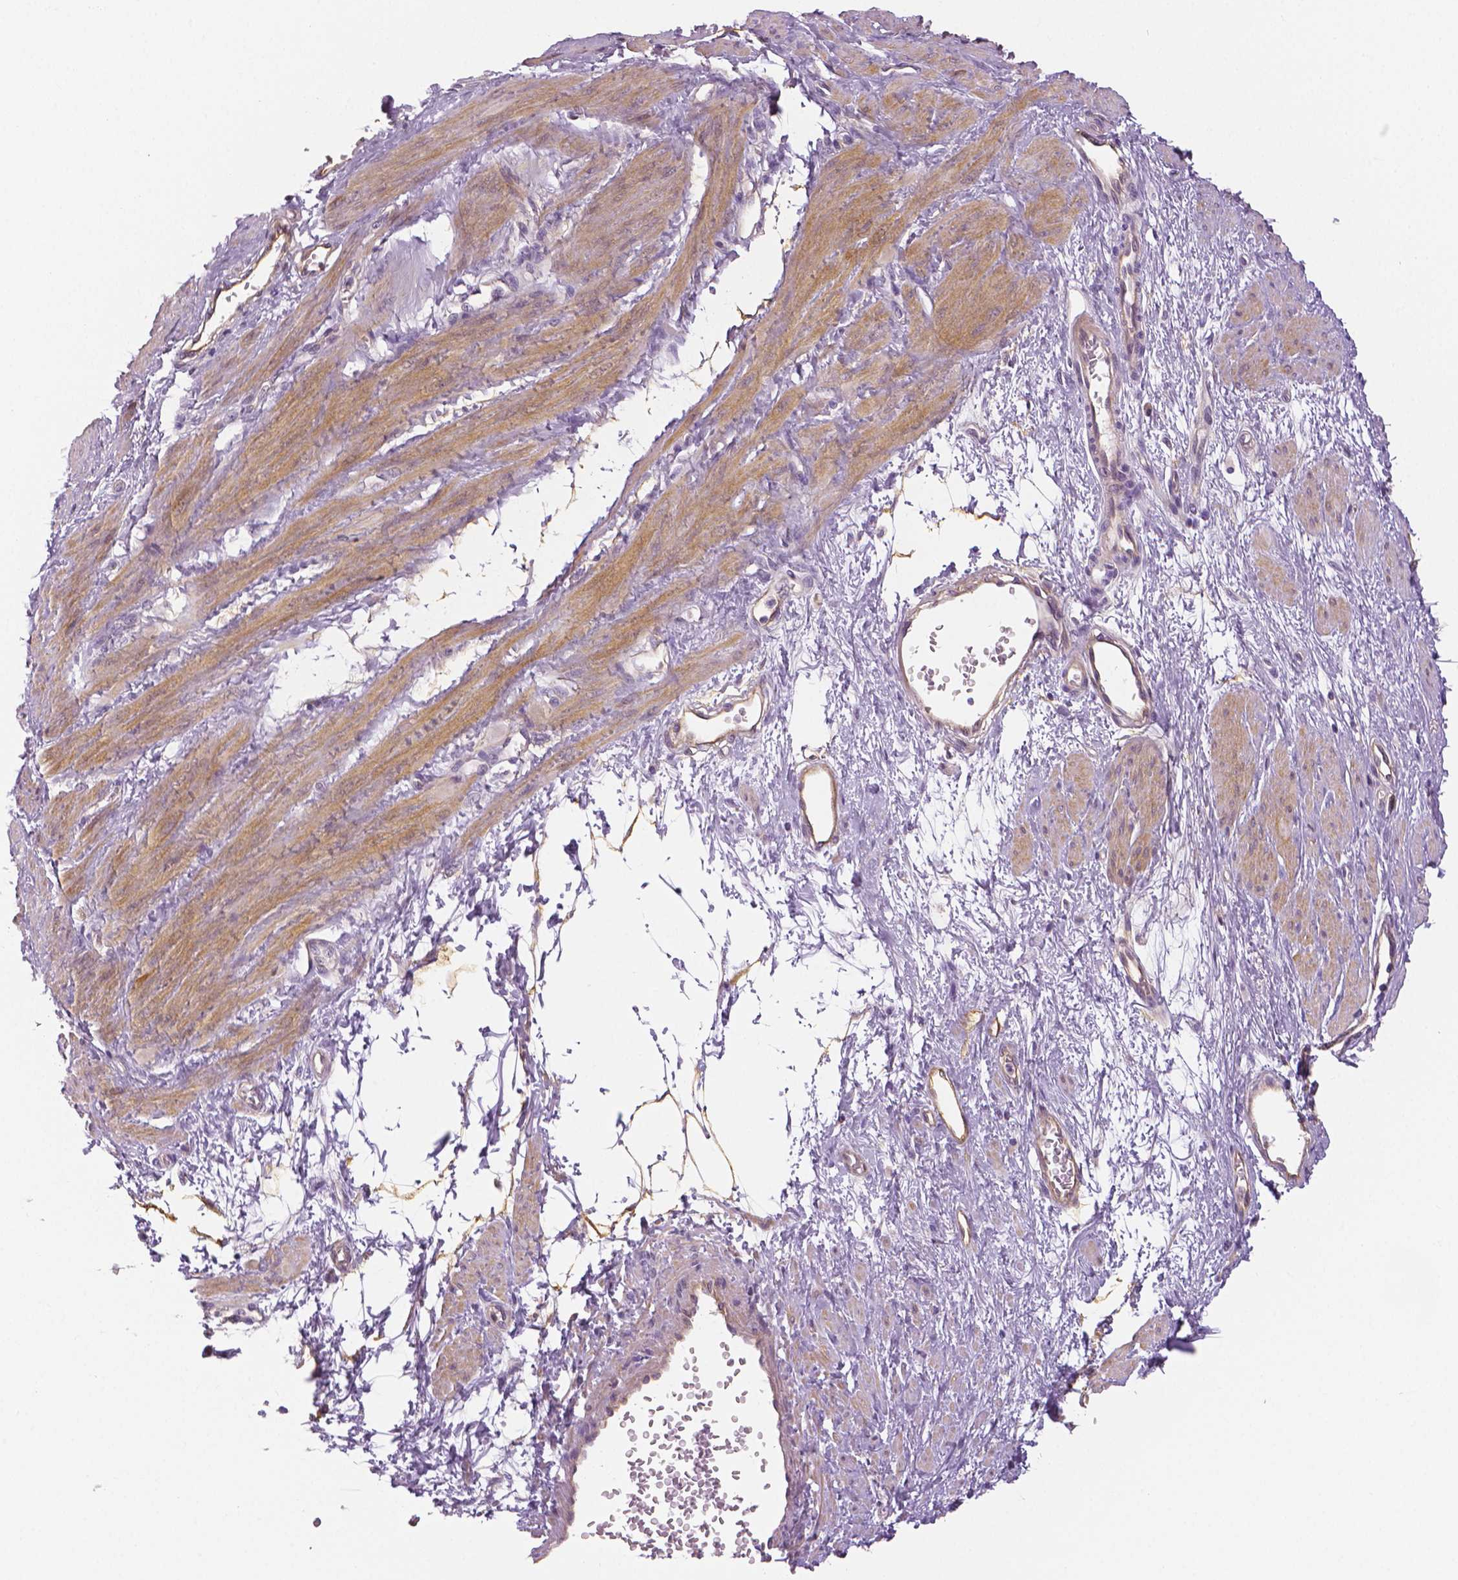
{"staining": {"intensity": "moderate", "quantity": "25%-75%", "location": "cytoplasmic/membranous"}, "tissue": "smooth muscle", "cell_type": "Smooth muscle cells", "image_type": "normal", "snomed": [{"axis": "morphology", "description": "Normal tissue, NOS"}, {"axis": "topography", "description": "Smooth muscle"}, {"axis": "topography", "description": "Uterus"}], "caption": "An immunohistochemistry photomicrograph of normal tissue is shown. Protein staining in brown labels moderate cytoplasmic/membranous positivity in smooth muscle within smooth muscle cells.", "gene": "MKI67", "patient": {"sex": "female", "age": 39}}